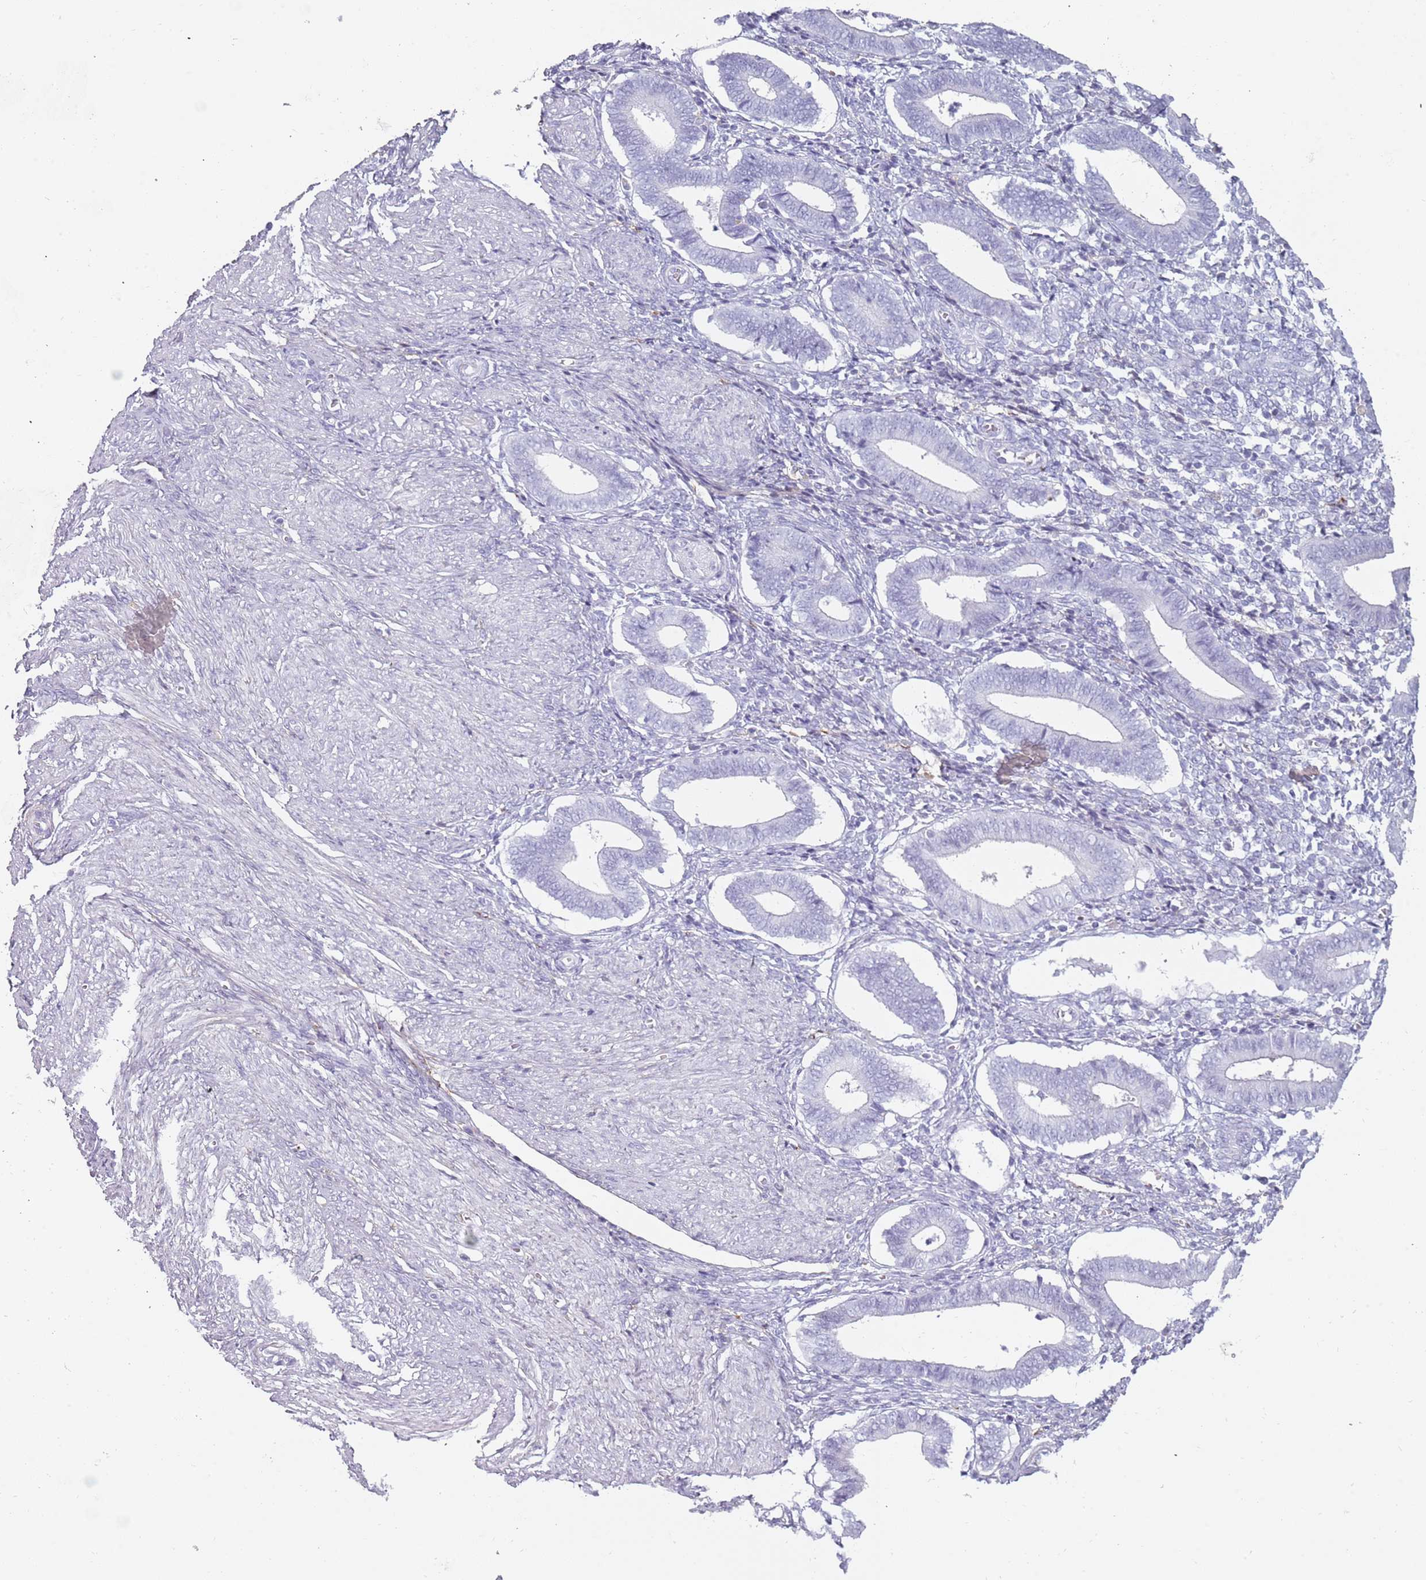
{"staining": {"intensity": "negative", "quantity": "none", "location": "none"}, "tissue": "endometrium", "cell_type": "Cells in endometrial stroma", "image_type": "normal", "snomed": [{"axis": "morphology", "description": "Normal tissue, NOS"}, {"axis": "topography", "description": "Other"}, {"axis": "topography", "description": "Endometrium"}], "caption": "This is an immunohistochemistry photomicrograph of normal human endometrium. There is no positivity in cells in endometrial stroma.", "gene": "COLEC12", "patient": {"sex": "female", "age": 44}}